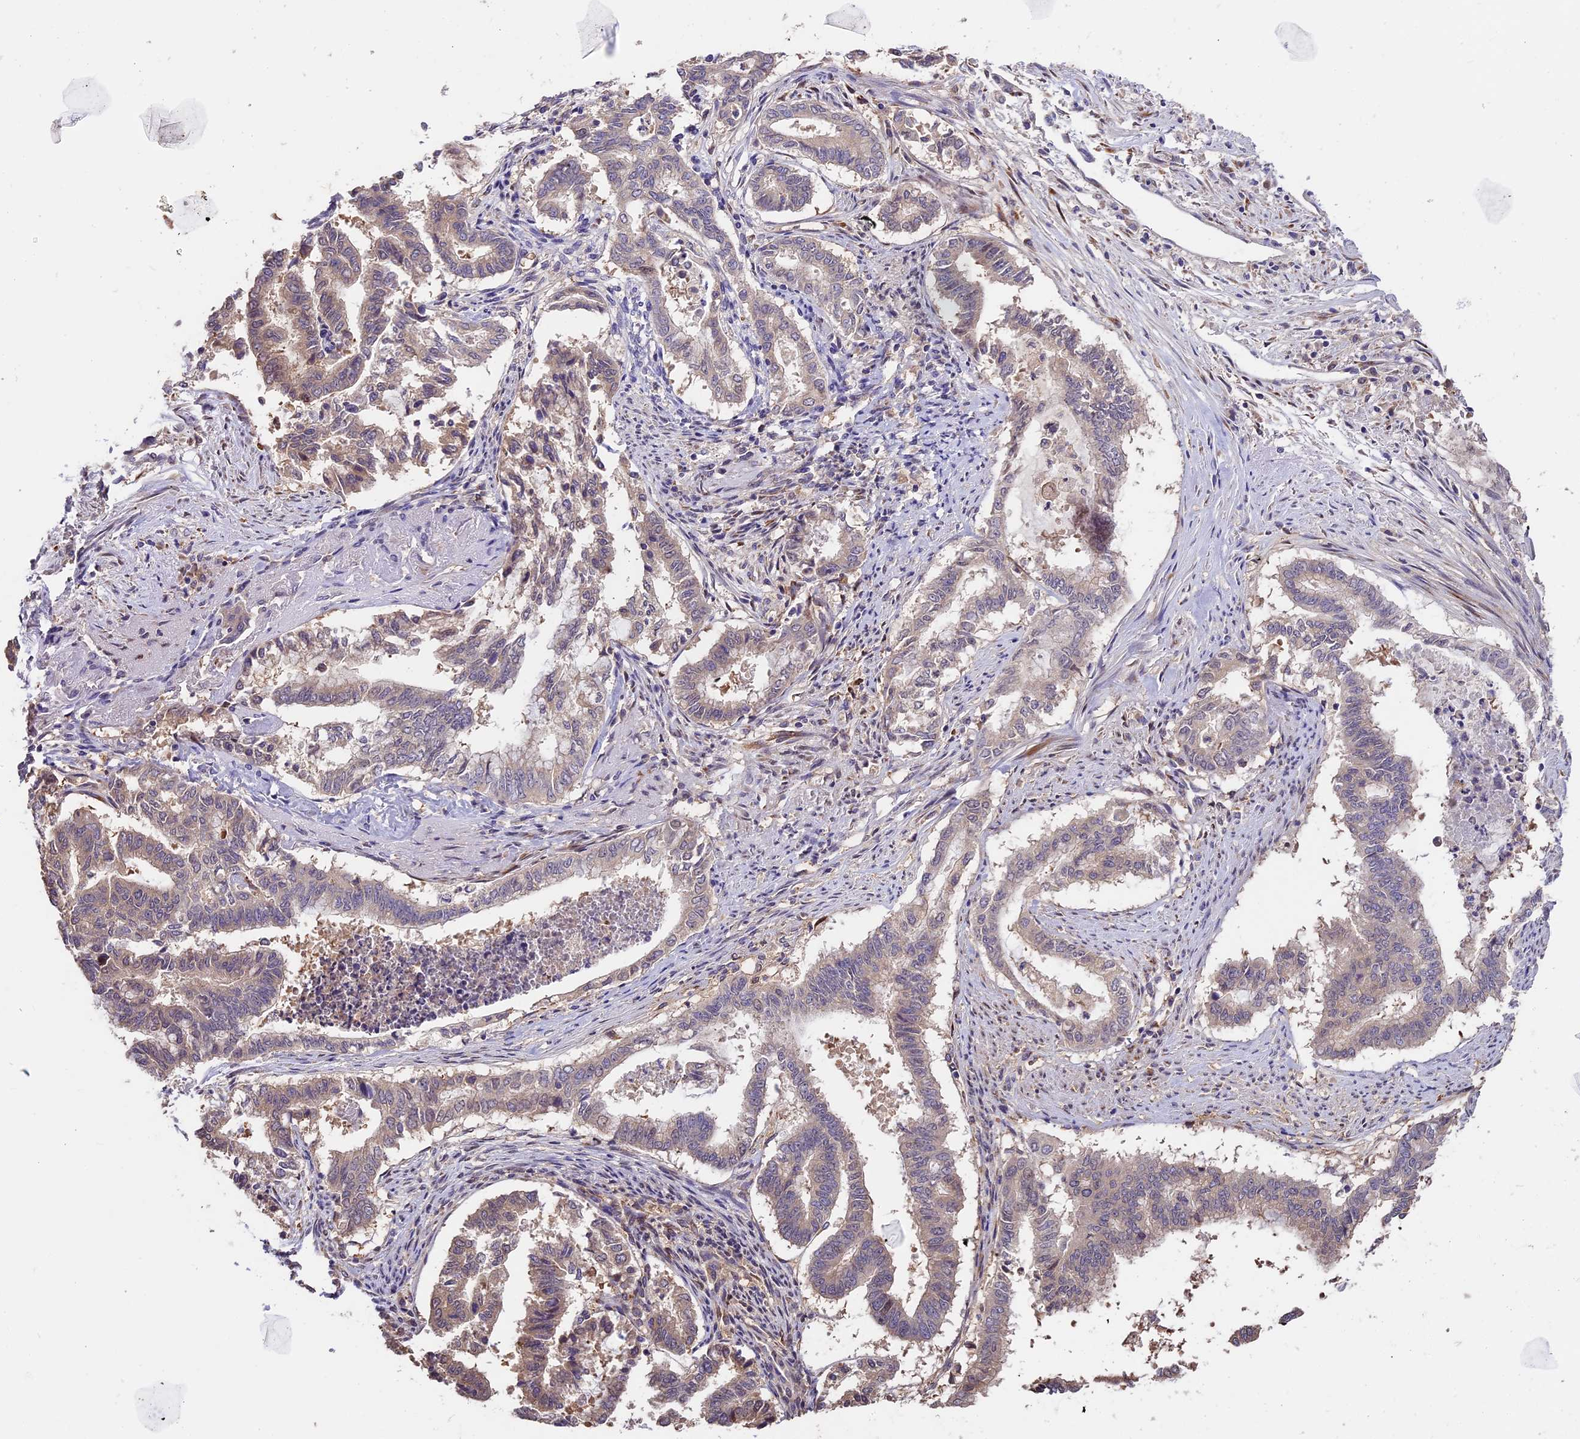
{"staining": {"intensity": "weak", "quantity": "25%-75%", "location": "cytoplasmic/membranous"}, "tissue": "endometrial cancer", "cell_type": "Tumor cells", "image_type": "cancer", "snomed": [{"axis": "morphology", "description": "Adenocarcinoma, NOS"}, {"axis": "topography", "description": "Endometrium"}], "caption": "Endometrial adenocarcinoma was stained to show a protein in brown. There is low levels of weak cytoplasmic/membranous staining in about 25%-75% of tumor cells. Immunohistochemistry stains the protein of interest in brown and the nuclei are stained blue.", "gene": "BSCL2", "patient": {"sex": "female", "age": 79}}